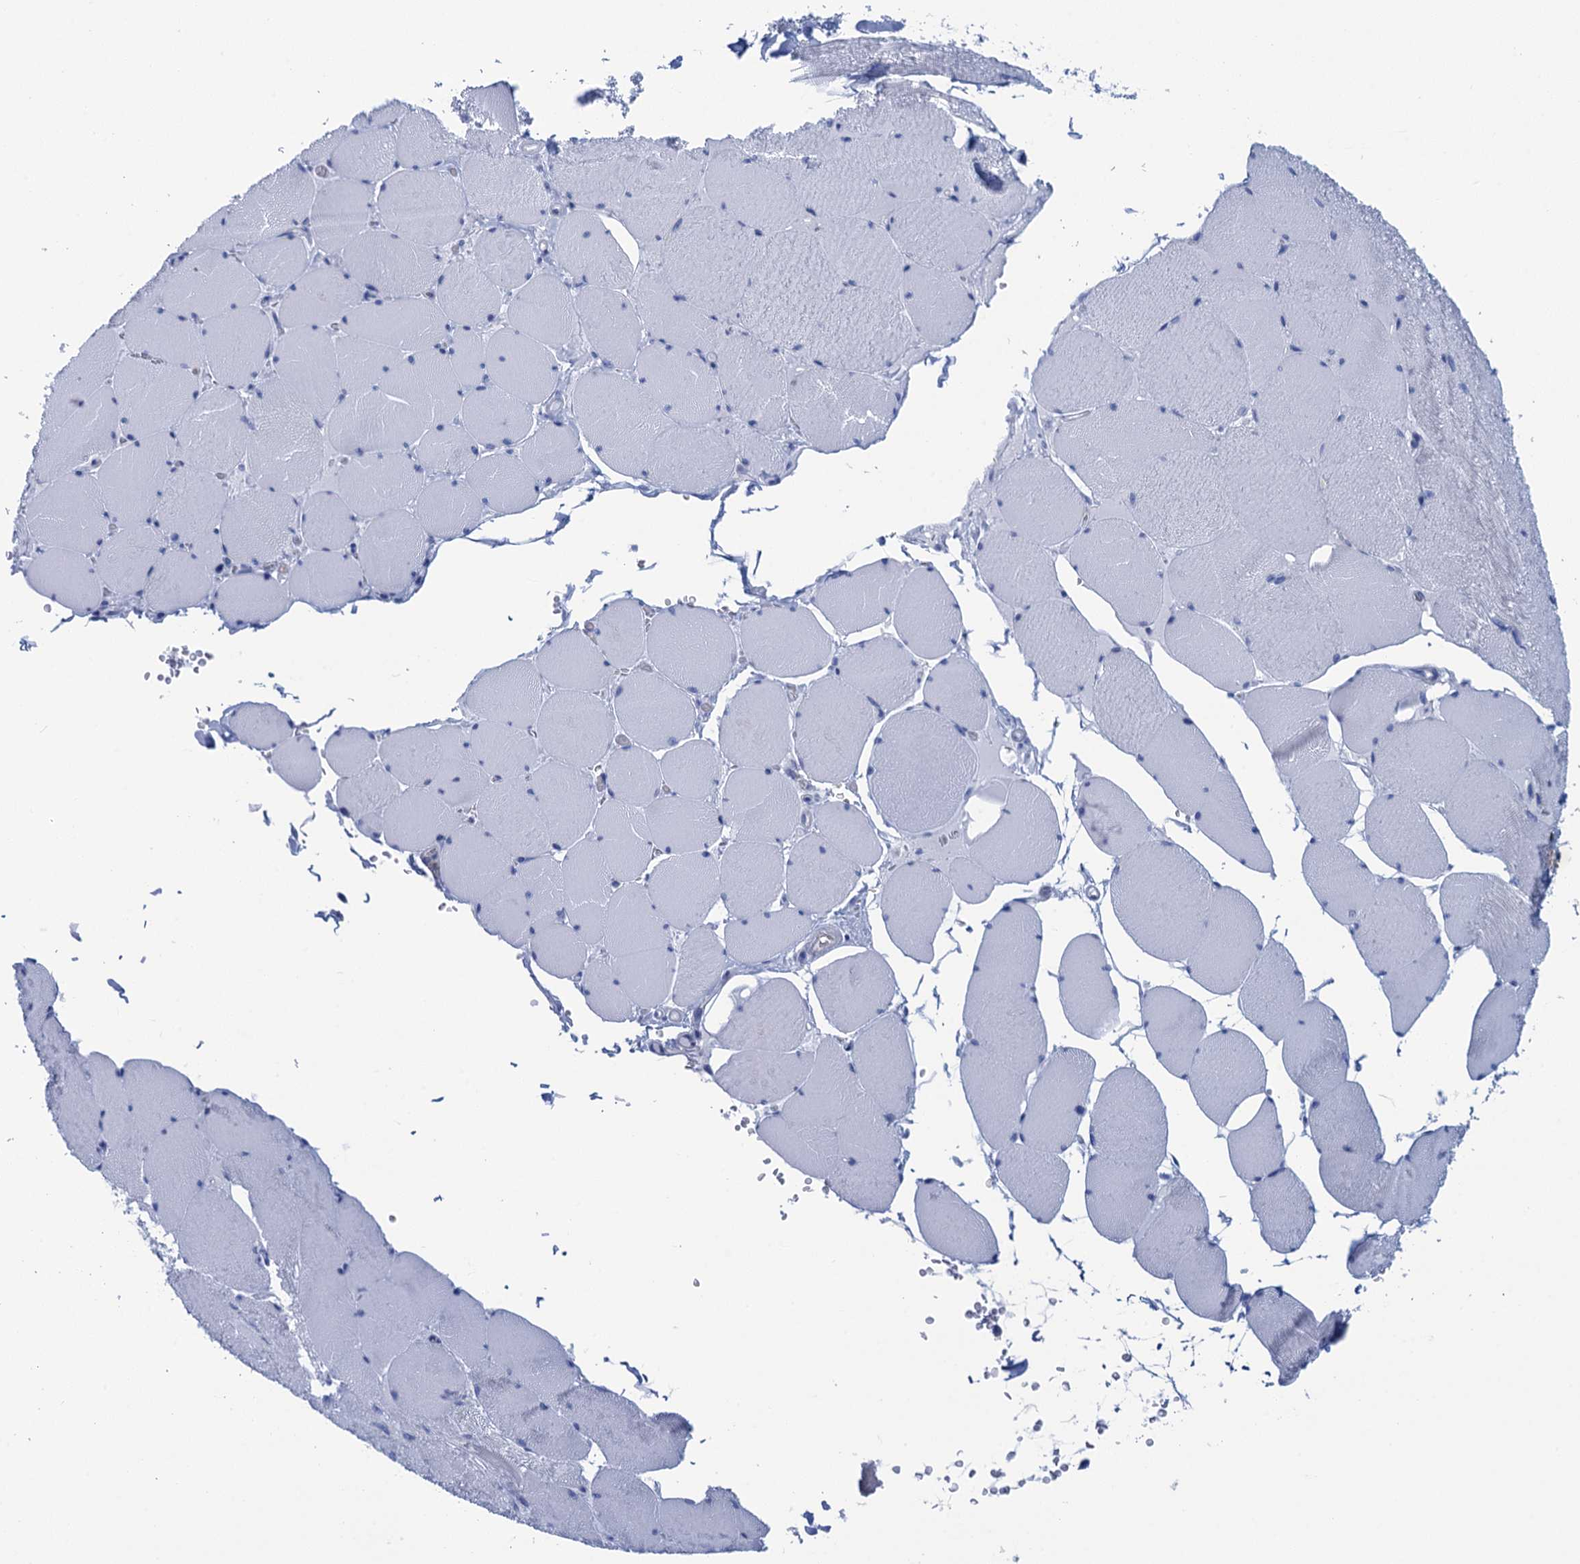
{"staining": {"intensity": "negative", "quantity": "none", "location": "none"}, "tissue": "skeletal muscle", "cell_type": "Myocytes", "image_type": "normal", "snomed": [{"axis": "morphology", "description": "Normal tissue, NOS"}, {"axis": "topography", "description": "Skeletal muscle"}, {"axis": "topography", "description": "Head-Neck"}], "caption": "Unremarkable skeletal muscle was stained to show a protein in brown. There is no significant expression in myocytes. (IHC, brightfield microscopy, high magnification).", "gene": "CALML5", "patient": {"sex": "male", "age": 66}}